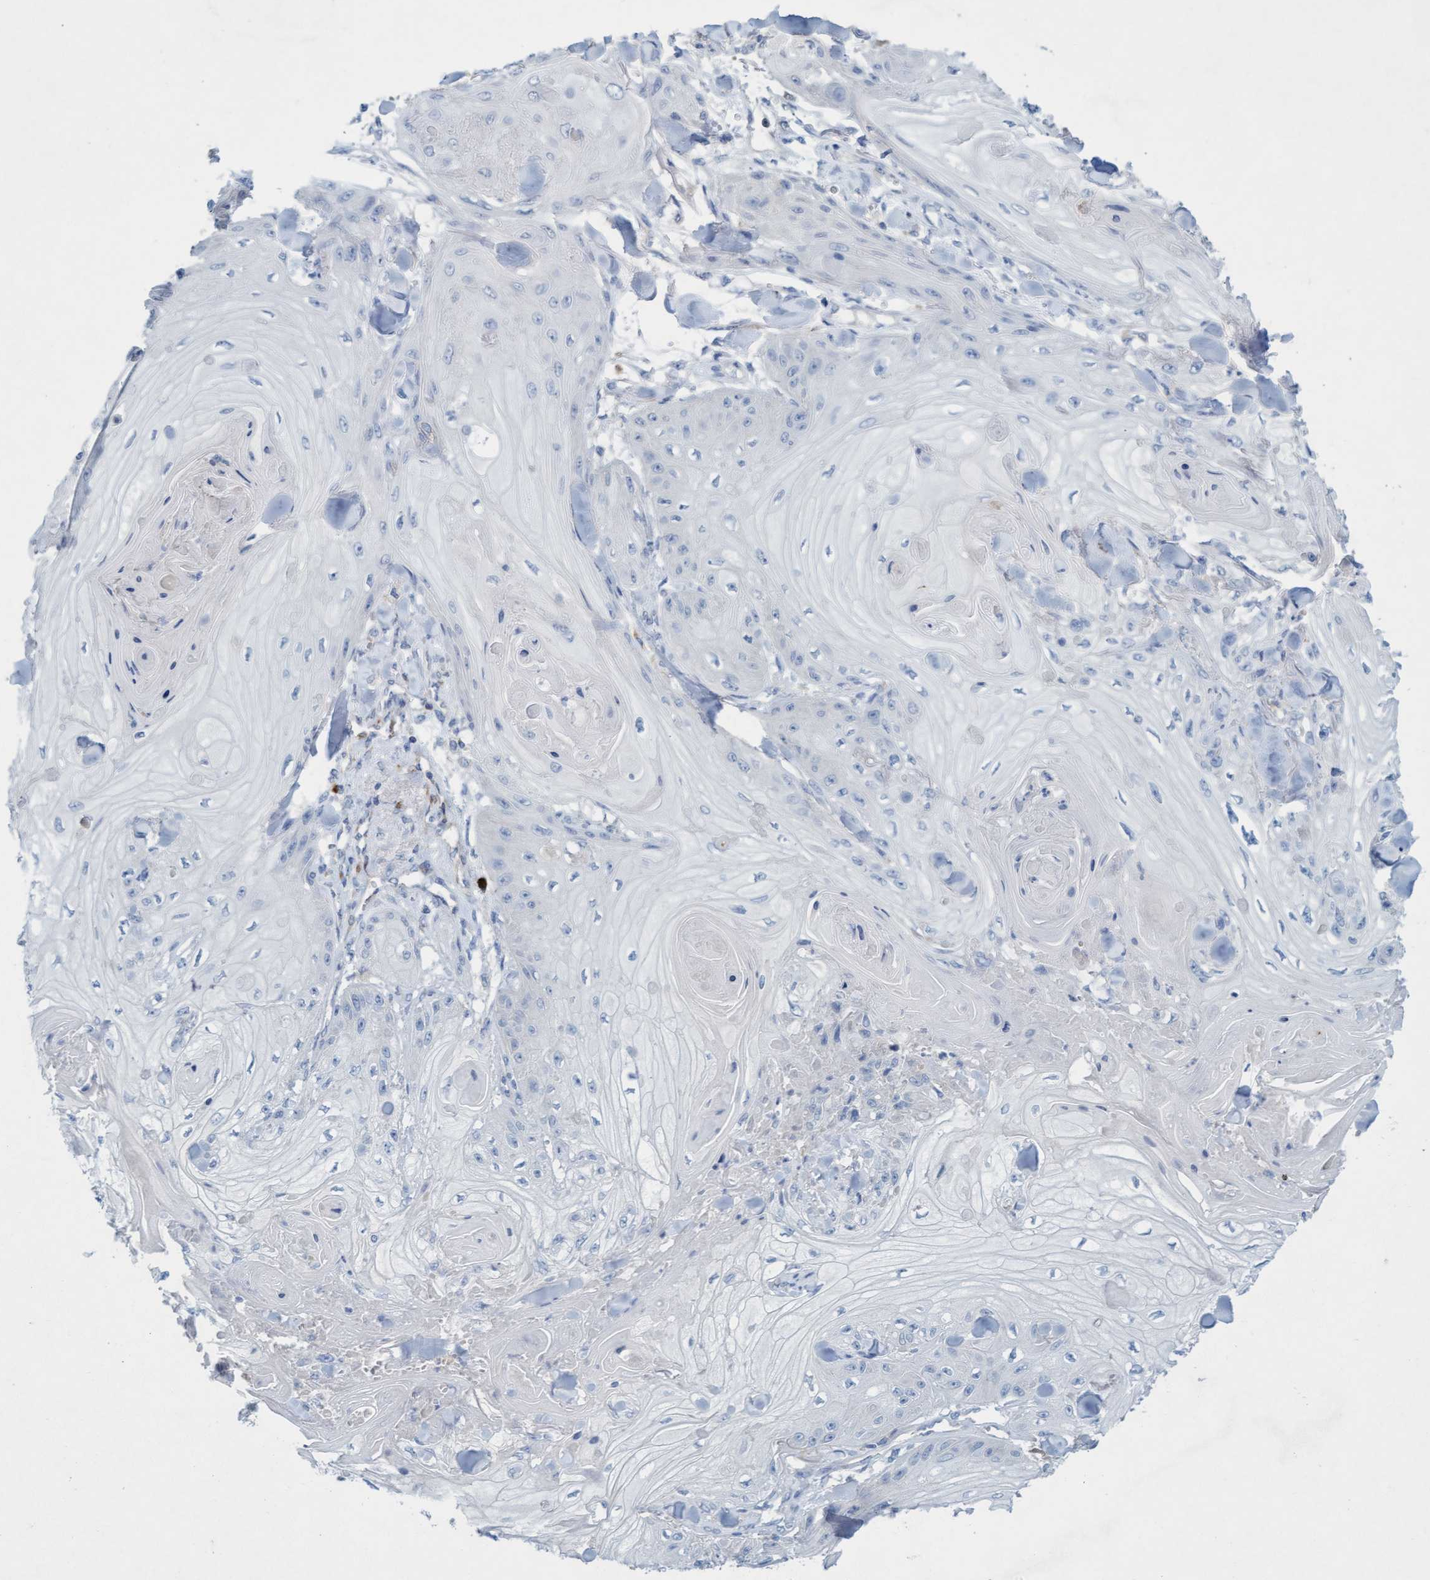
{"staining": {"intensity": "negative", "quantity": "none", "location": "none"}, "tissue": "skin cancer", "cell_type": "Tumor cells", "image_type": "cancer", "snomed": [{"axis": "morphology", "description": "Squamous cell carcinoma, NOS"}, {"axis": "topography", "description": "Skin"}], "caption": "Micrograph shows no protein positivity in tumor cells of skin cancer (squamous cell carcinoma) tissue.", "gene": "SIGIRR", "patient": {"sex": "male", "age": 74}}